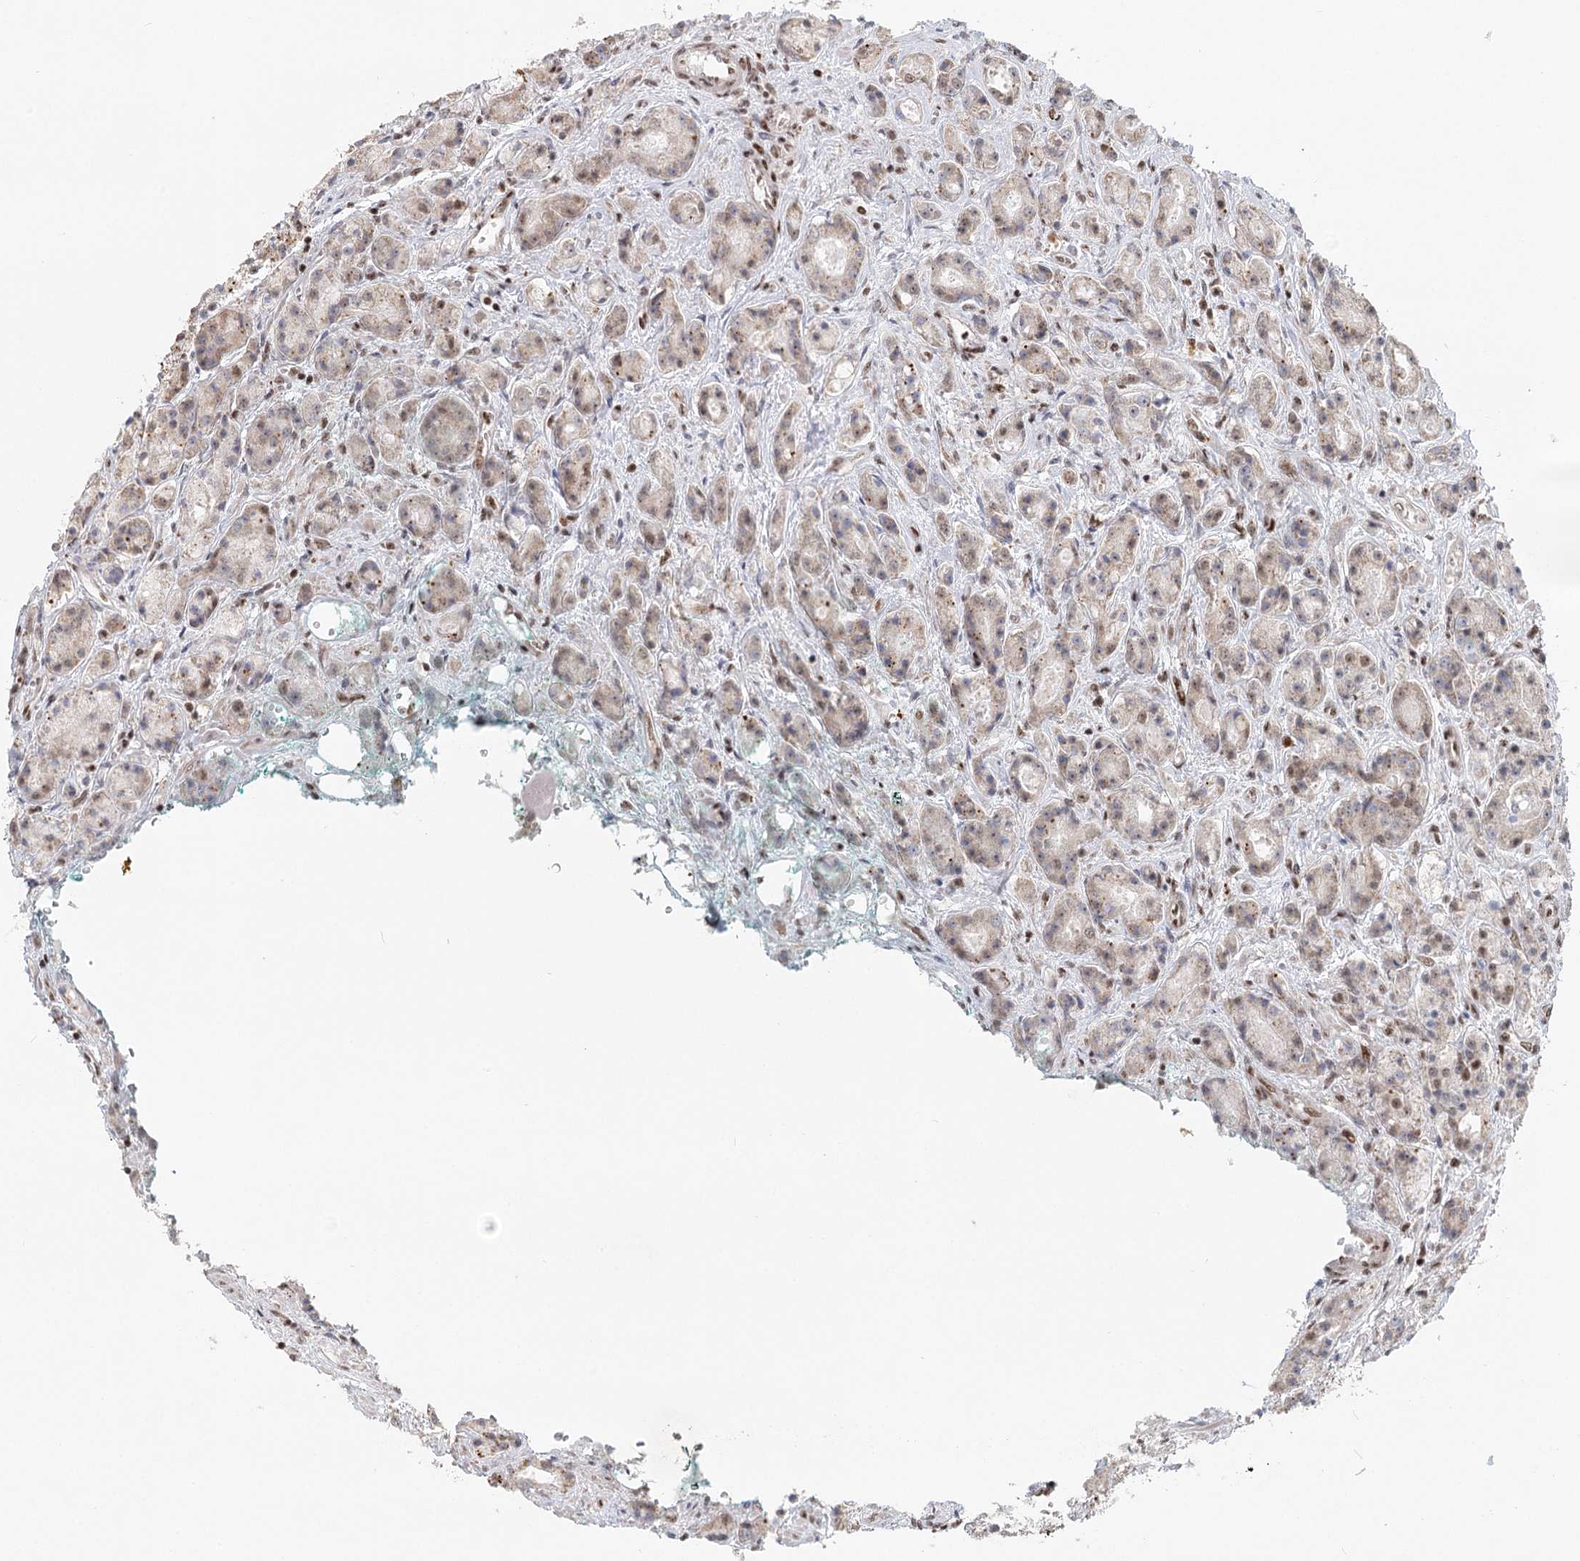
{"staining": {"intensity": "weak", "quantity": ">75%", "location": "cytoplasmic/membranous,nuclear"}, "tissue": "prostate cancer", "cell_type": "Tumor cells", "image_type": "cancer", "snomed": [{"axis": "morphology", "description": "Adenocarcinoma, High grade"}, {"axis": "topography", "description": "Prostate"}], "caption": "Brown immunohistochemical staining in prostate cancer (high-grade adenocarcinoma) shows weak cytoplasmic/membranous and nuclear staining in about >75% of tumor cells.", "gene": "BNIP5", "patient": {"sex": "male", "age": 60}}